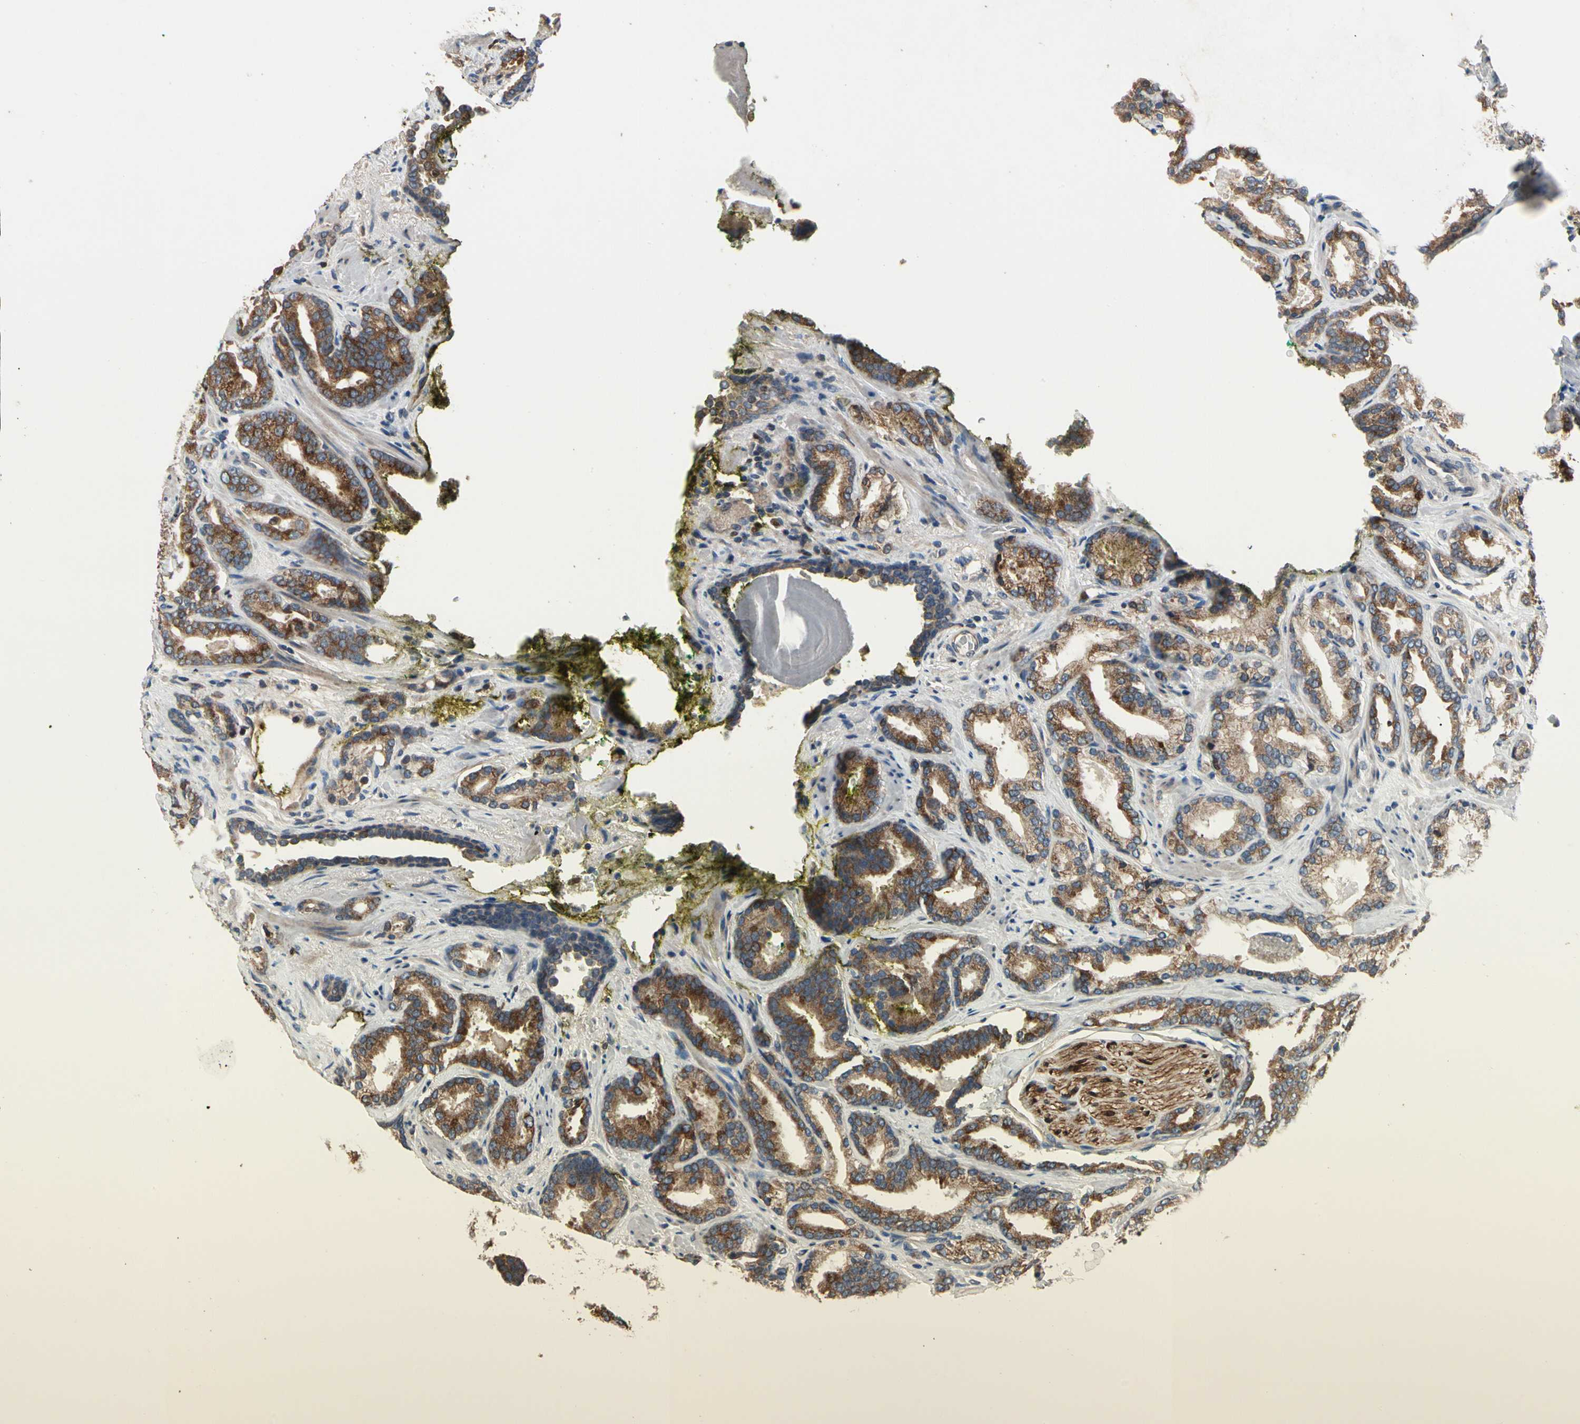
{"staining": {"intensity": "strong", "quantity": ">75%", "location": "cytoplasmic/membranous"}, "tissue": "prostate cancer", "cell_type": "Tumor cells", "image_type": "cancer", "snomed": [{"axis": "morphology", "description": "Adenocarcinoma, Low grade"}, {"axis": "topography", "description": "Prostate"}], "caption": "IHC photomicrograph of human prostate cancer stained for a protein (brown), which exhibits high levels of strong cytoplasmic/membranous staining in about >75% of tumor cells.", "gene": "CGREF1", "patient": {"sex": "male", "age": 63}}